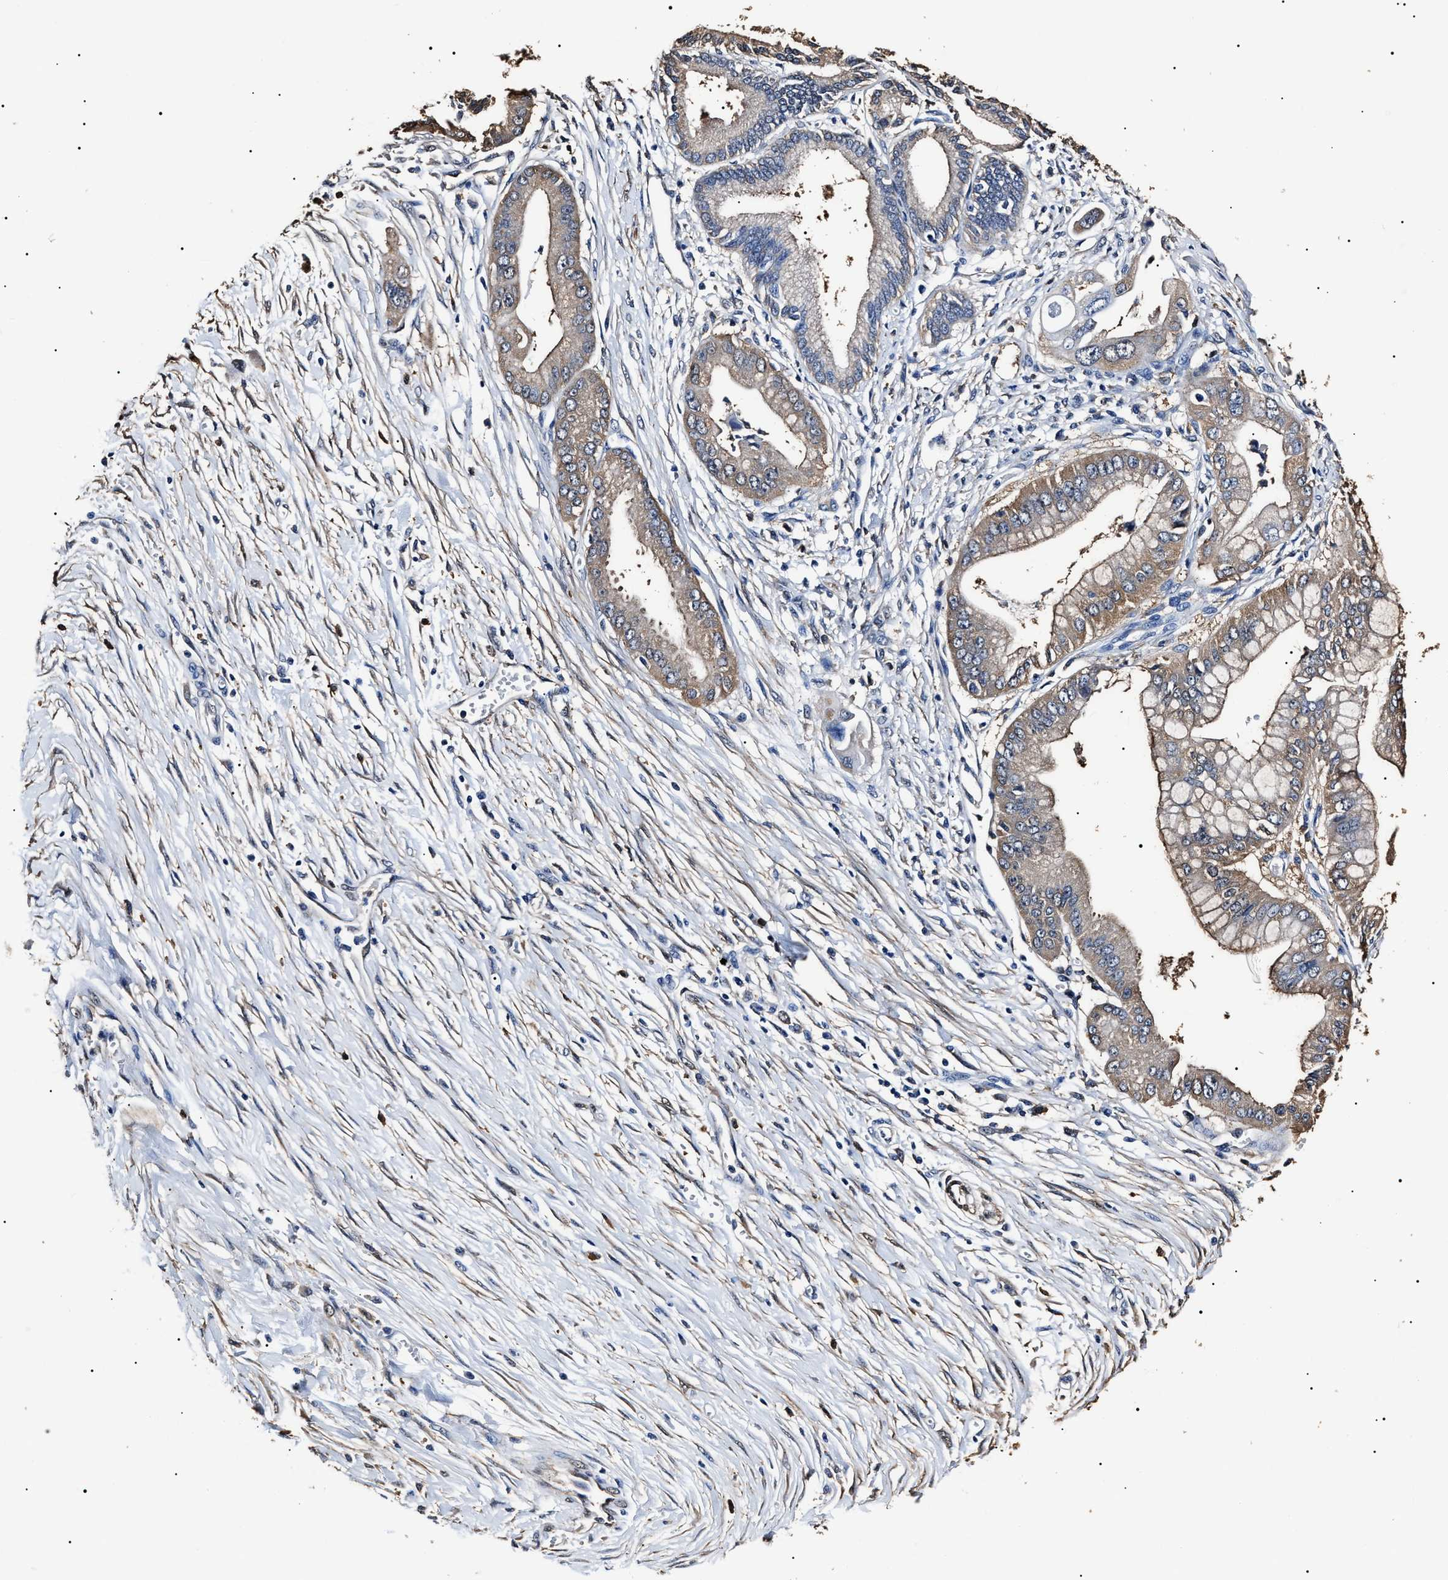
{"staining": {"intensity": "weak", "quantity": "25%-75%", "location": "cytoplasmic/membranous"}, "tissue": "pancreatic cancer", "cell_type": "Tumor cells", "image_type": "cancer", "snomed": [{"axis": "morphology", "description": "Adenocarcinoma, NOS"}, {"axis": "topography", "description": "Pancreas"}], "caption": "This histopathology image displays IHC staining of adenocarcinoma (pancreatic), with low weak cytoplasmic/membranous expression in about 25%-75% of tumor cells.", "gene": "ALDH1A1", "patient": {"sex": "male", "age": 59}}